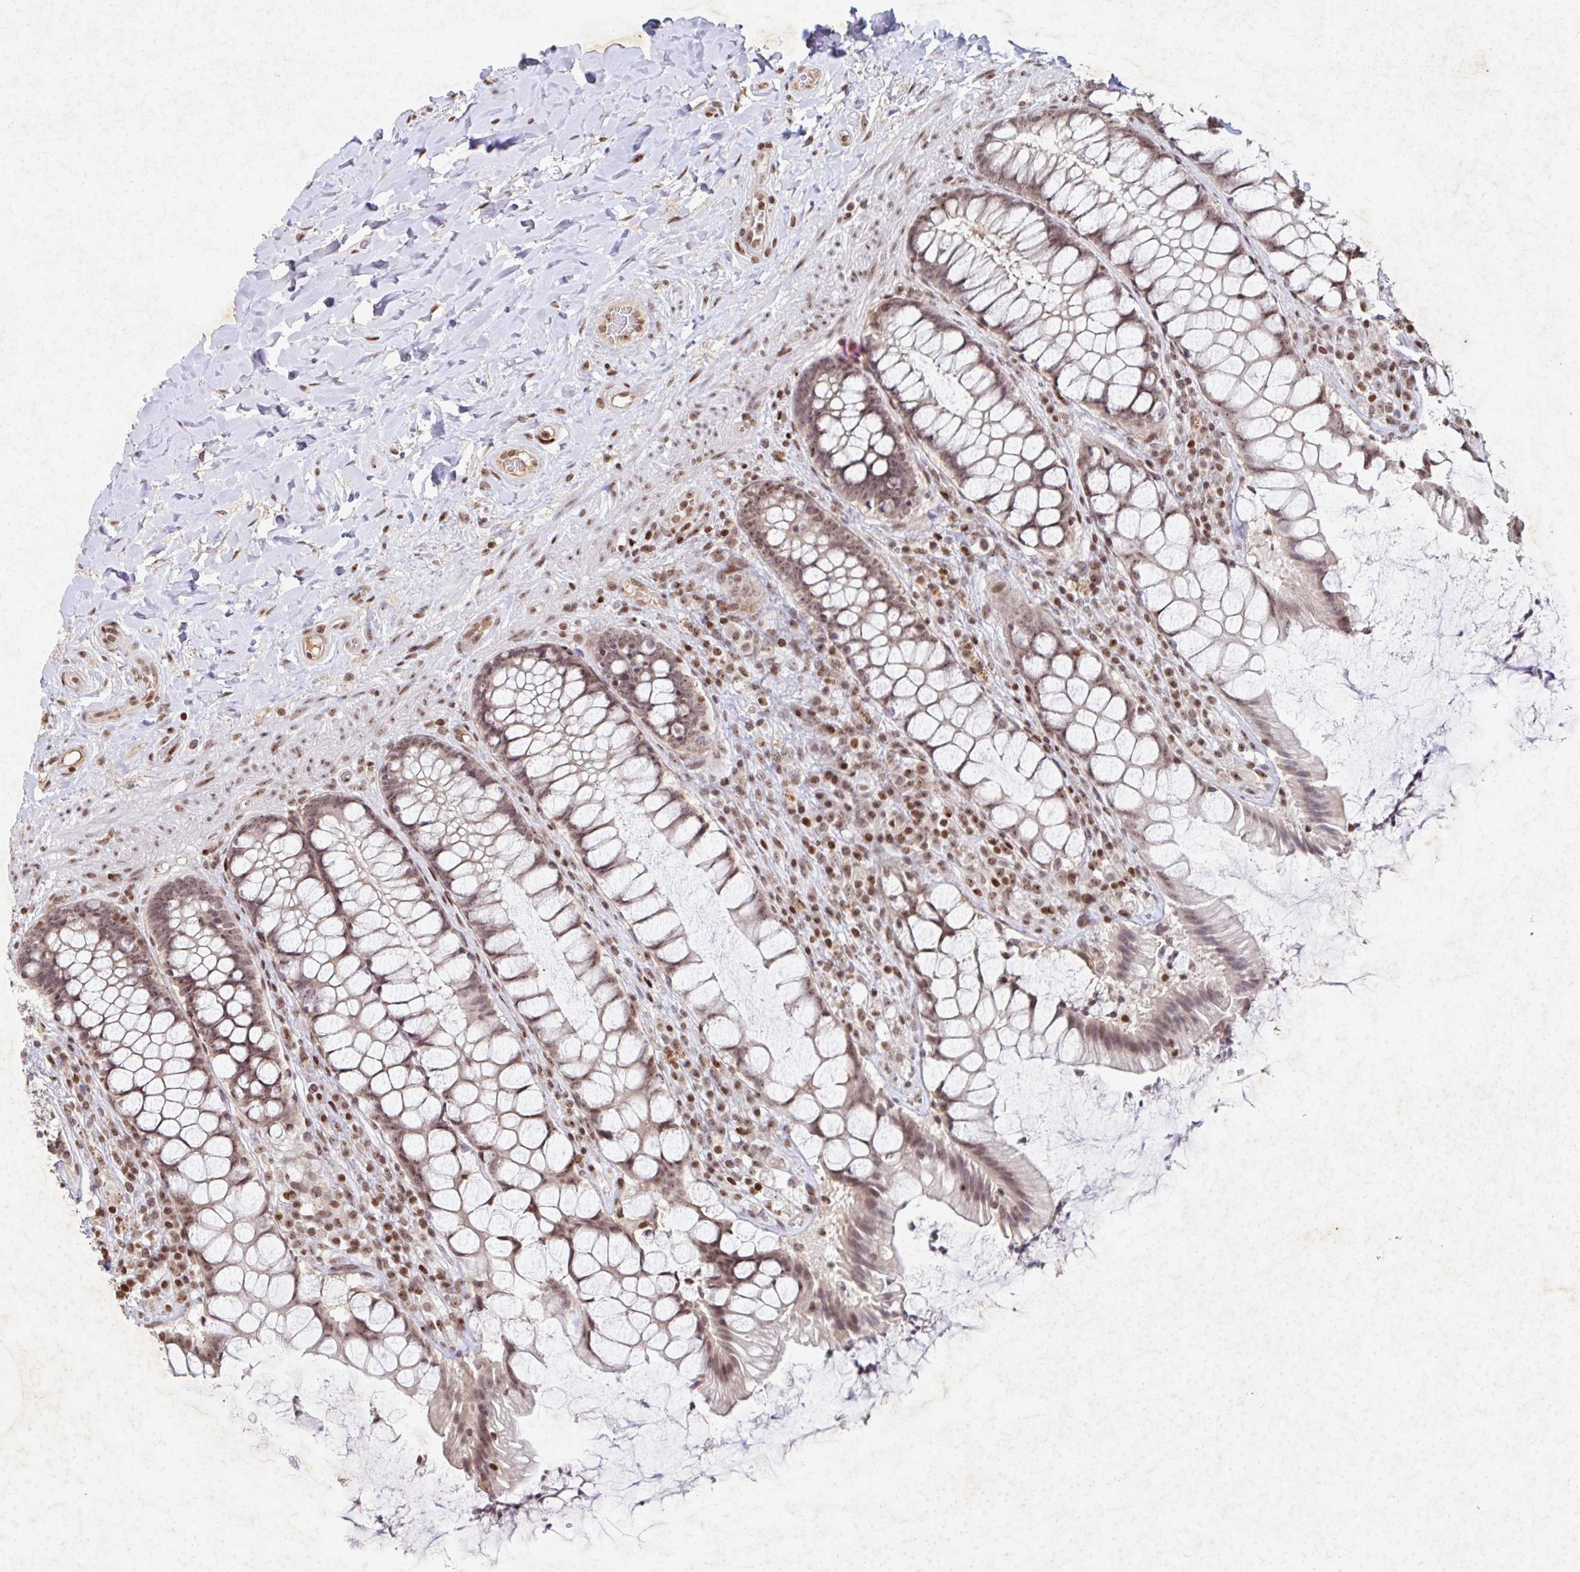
{"staining": {"intensity": "moderate", "quantity": ">75%", "location": "nuclear"}, "tissue": "rectum", "cell_type": "Glandular cells", "image_type": "normal", "snomed": [{"axis": "morphology", "description": "Normal tissue, NOS"}, {"axis": "topography", "description": "Rectum"}], "caption": "High-power microscopy captured an immunohistochemistry (IHC) histopathology image of normal rectum, revealing moderate nuclear staining in about >75% of glandular cells. (brown staining indicates protein expression, while blue staining denotes nuclei).", "gene": "C19orf53", "patient": {"sex": "female", "age": 58}}